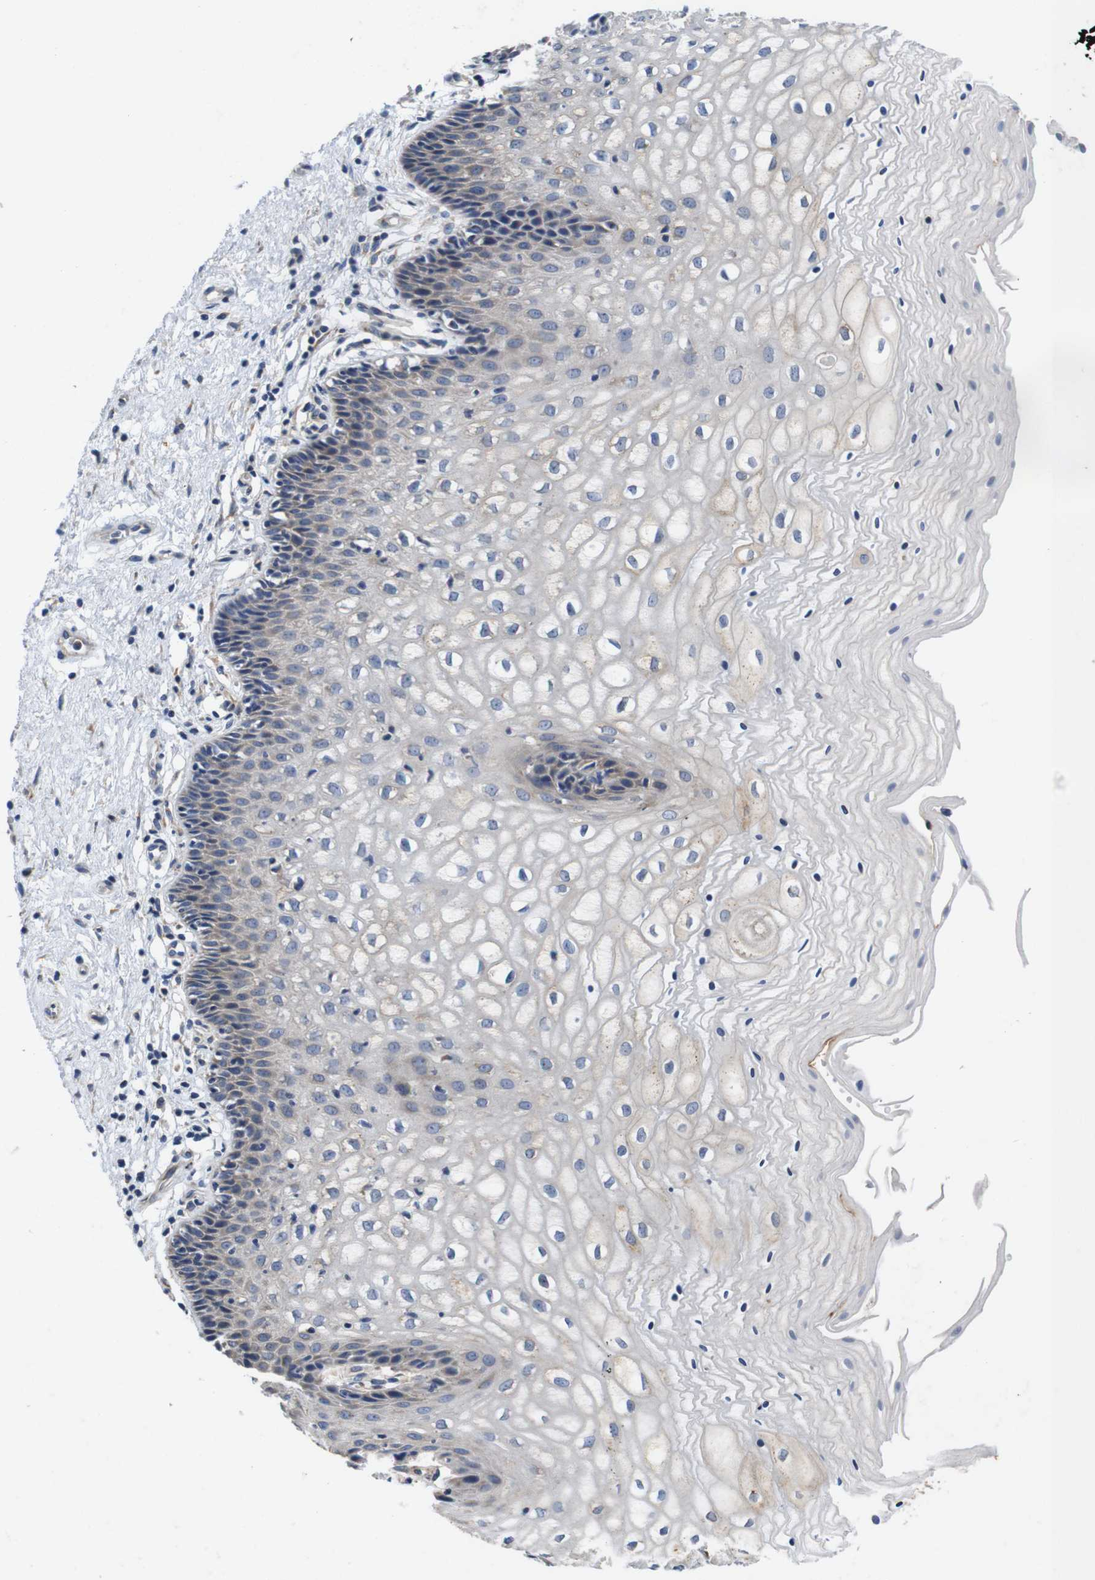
{"staining": {"intensity": "weak", "quantity": "25%-75%", "location": "cytoplasmic/membranous"}, "tissue": "vagina", "cell_type": "Squamous epithelial cells", "image_type": "normal", "snomed": [{"axis": "morphology", "description": "Normal tissue, NOS"}, {"axis": "topography", "description": "Vagina"}], "caption": "A brown stain highlights weak cytoplasmic/membranous positivity of a protein in squamous epithelial cells of unremarkable vagina. (Brightfield microscopy of DAB IHC at high magnification).", "gene": "MARCHF7", "patient": {"sex": "female", "age": 34}}